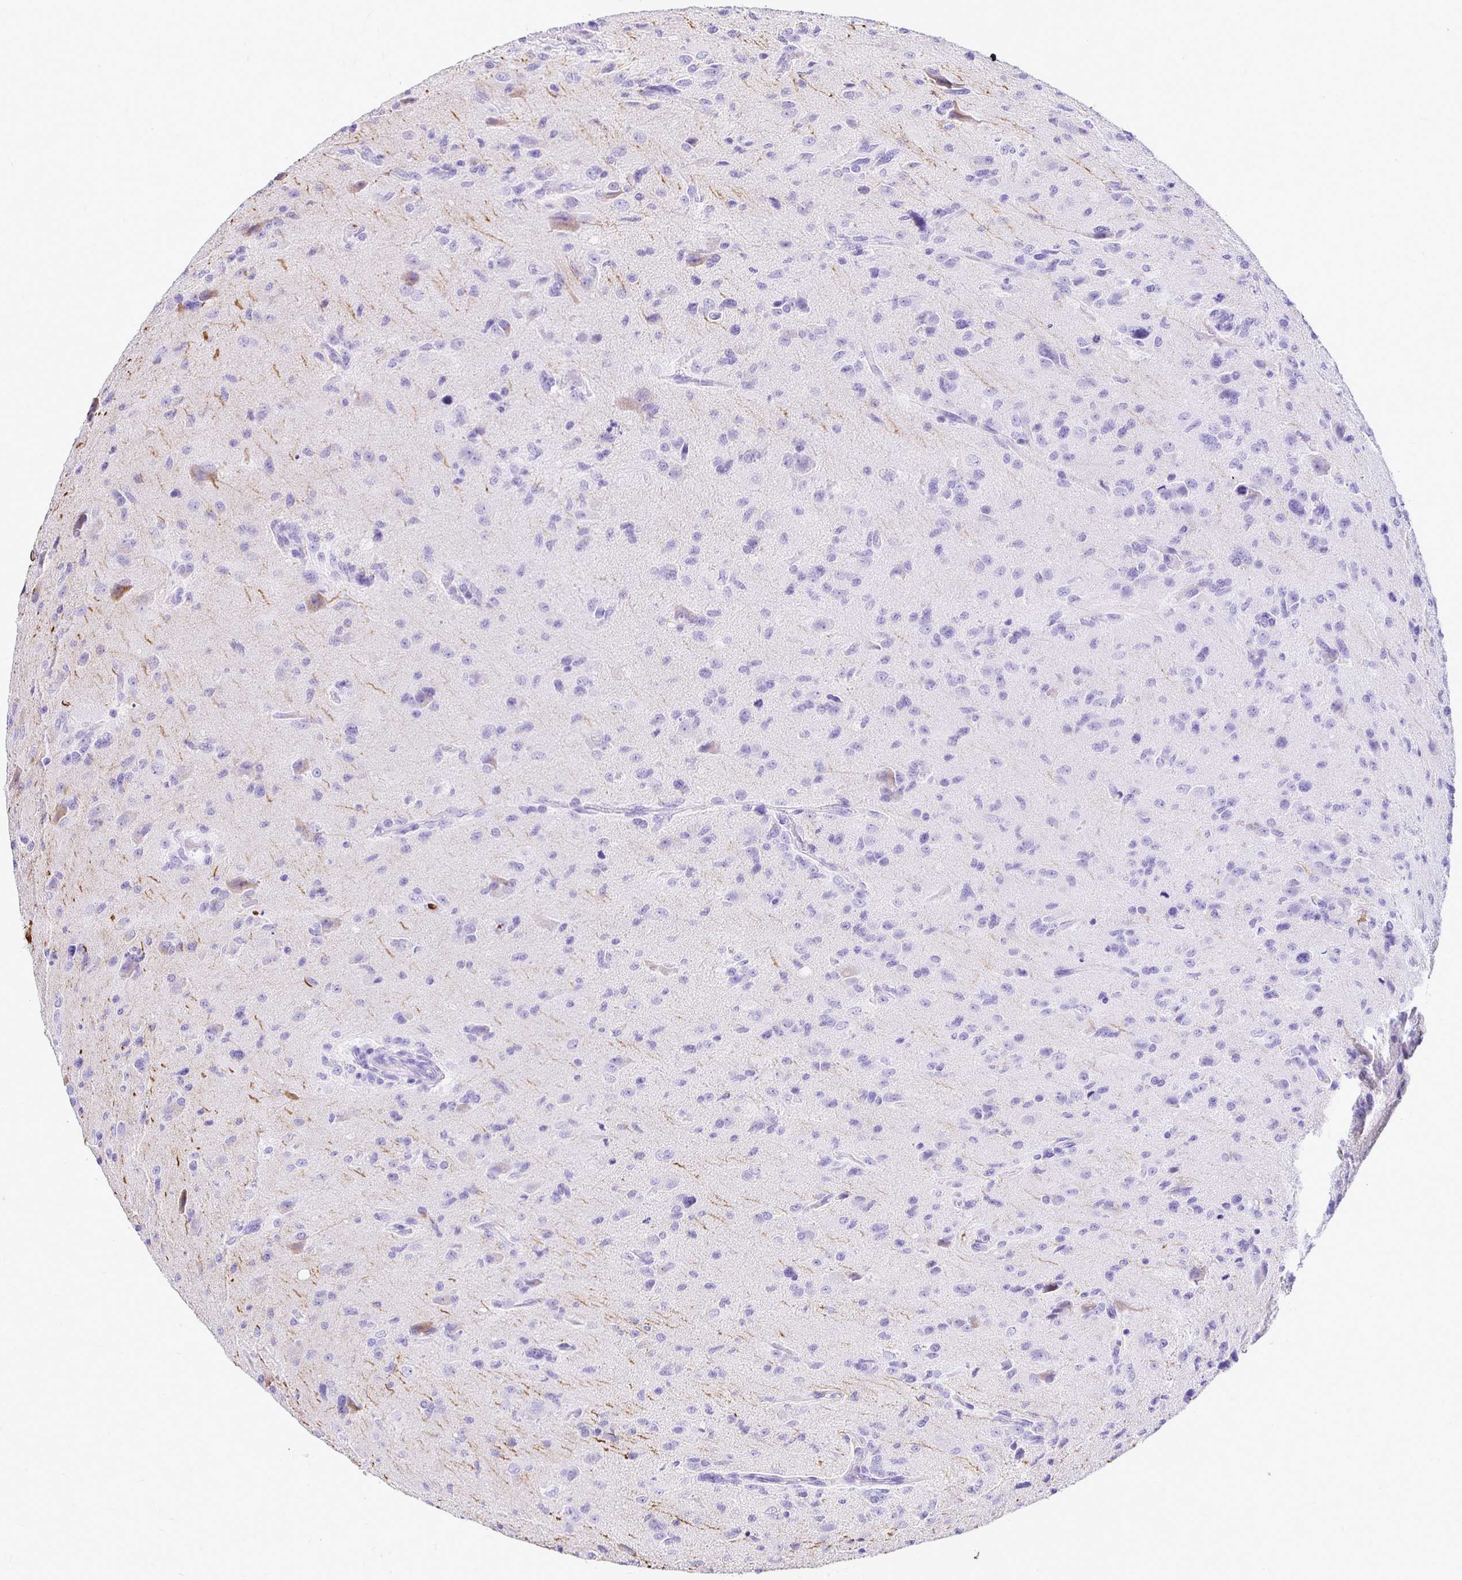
{"staining": {"intensity": "negative", "quantity": "none", "location": "none"}, "tissue": "glioma", "cell_type": "Tumor cells", "image_type": "cancer", "snomed": [{"axis": "morphology", "description": "Glioma, malignant, High grade"}, {"axis": "topography", "description": "Brain"}], "caption": "The image reveals no significant positivity in tumor cells of malignant glioma (high-grade).", "gene": "TAF1D", "patient": {"sex": "male", "age": 68}}